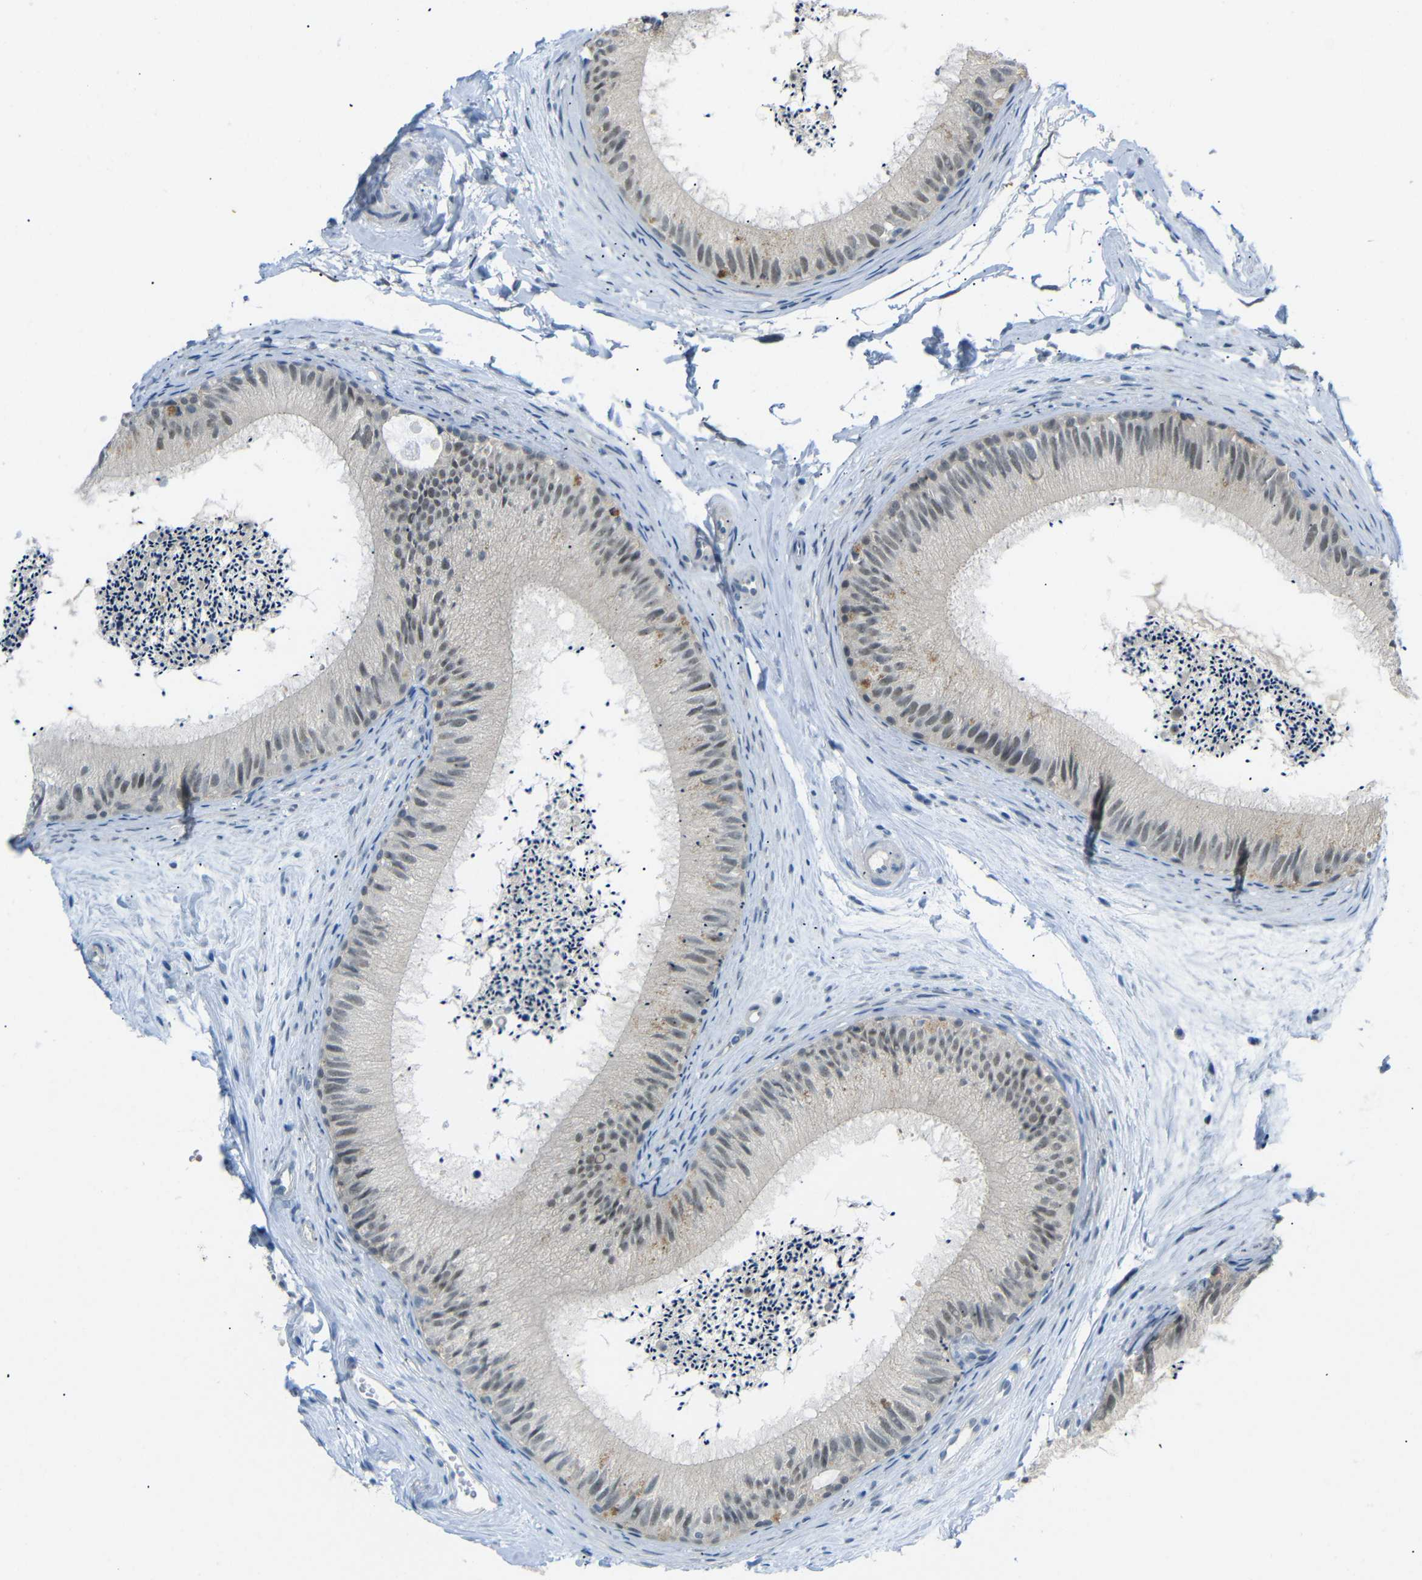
{"staining": {"intensity": "moderate", "quantity": "<25%", "location": "cytoplasmic/membranous,nuclear"}, "tissue": "epididymis", "cell_type": "Glandular cells", "image_type": "normal", "snomed": [{"axis": "morphology", "description": "Normal tissue, NOS"}, {"axis": "topography", "description": "Epididymis"}], "caption": "Epididymis stained with DAB (3,3'-diaminobenzidine) immunohistochemistry (IHC) demonstrates low levels of moderate cytoplasmic/membranous,nuclear expression in approximately <25% of glandular cells. (Stains: DAB in brown, nuclei in blue, Microscopy: brightfield microscopy at high magnification).", "gene": "GPR158", "patient": {"sex": "male", "age": 56}}